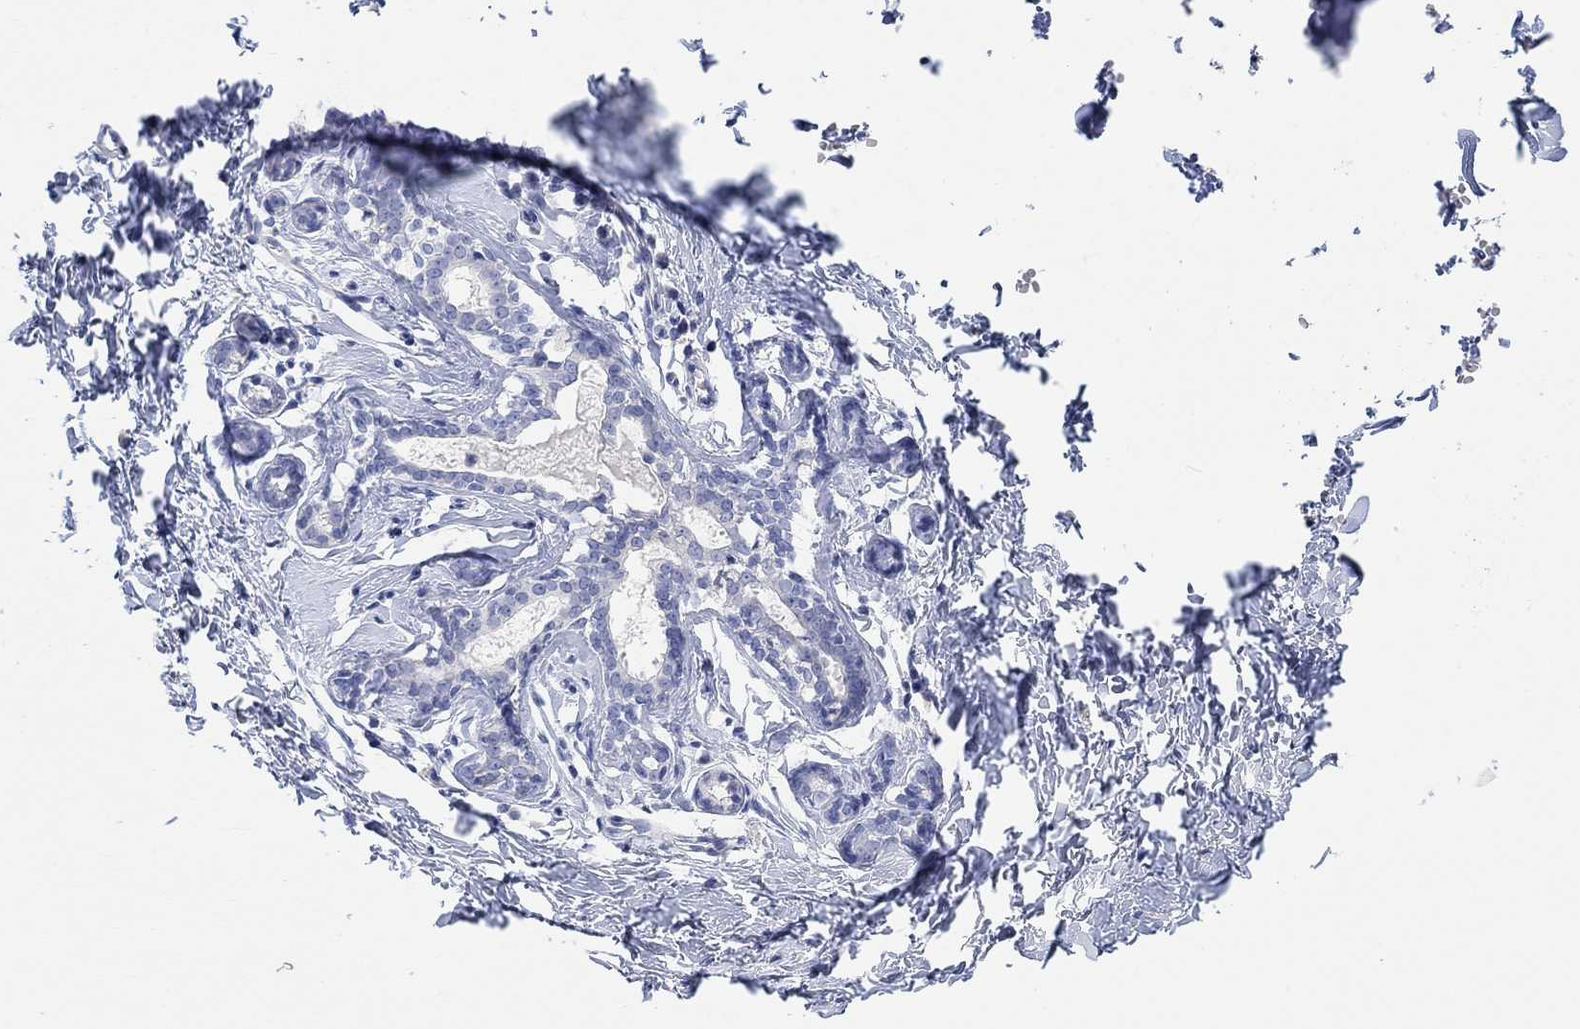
{"staining": {"intensity": "negative", "quantity": "none", "location": "none"}, "tissue": "breast", "cell_type": "Adipocytes", "image_type": "normal", "snomed": [{"axis": "morphology", "description": "Normal tissue, NOS"}, {"axis": "topography", "description": "Breast"}], "caption": "Immunohistochemistry of unremarkable human breast reveals no staining in adipocytes.", "gene": "ATP6V1E2", "patient": {"sex": "female", "age": 37}}